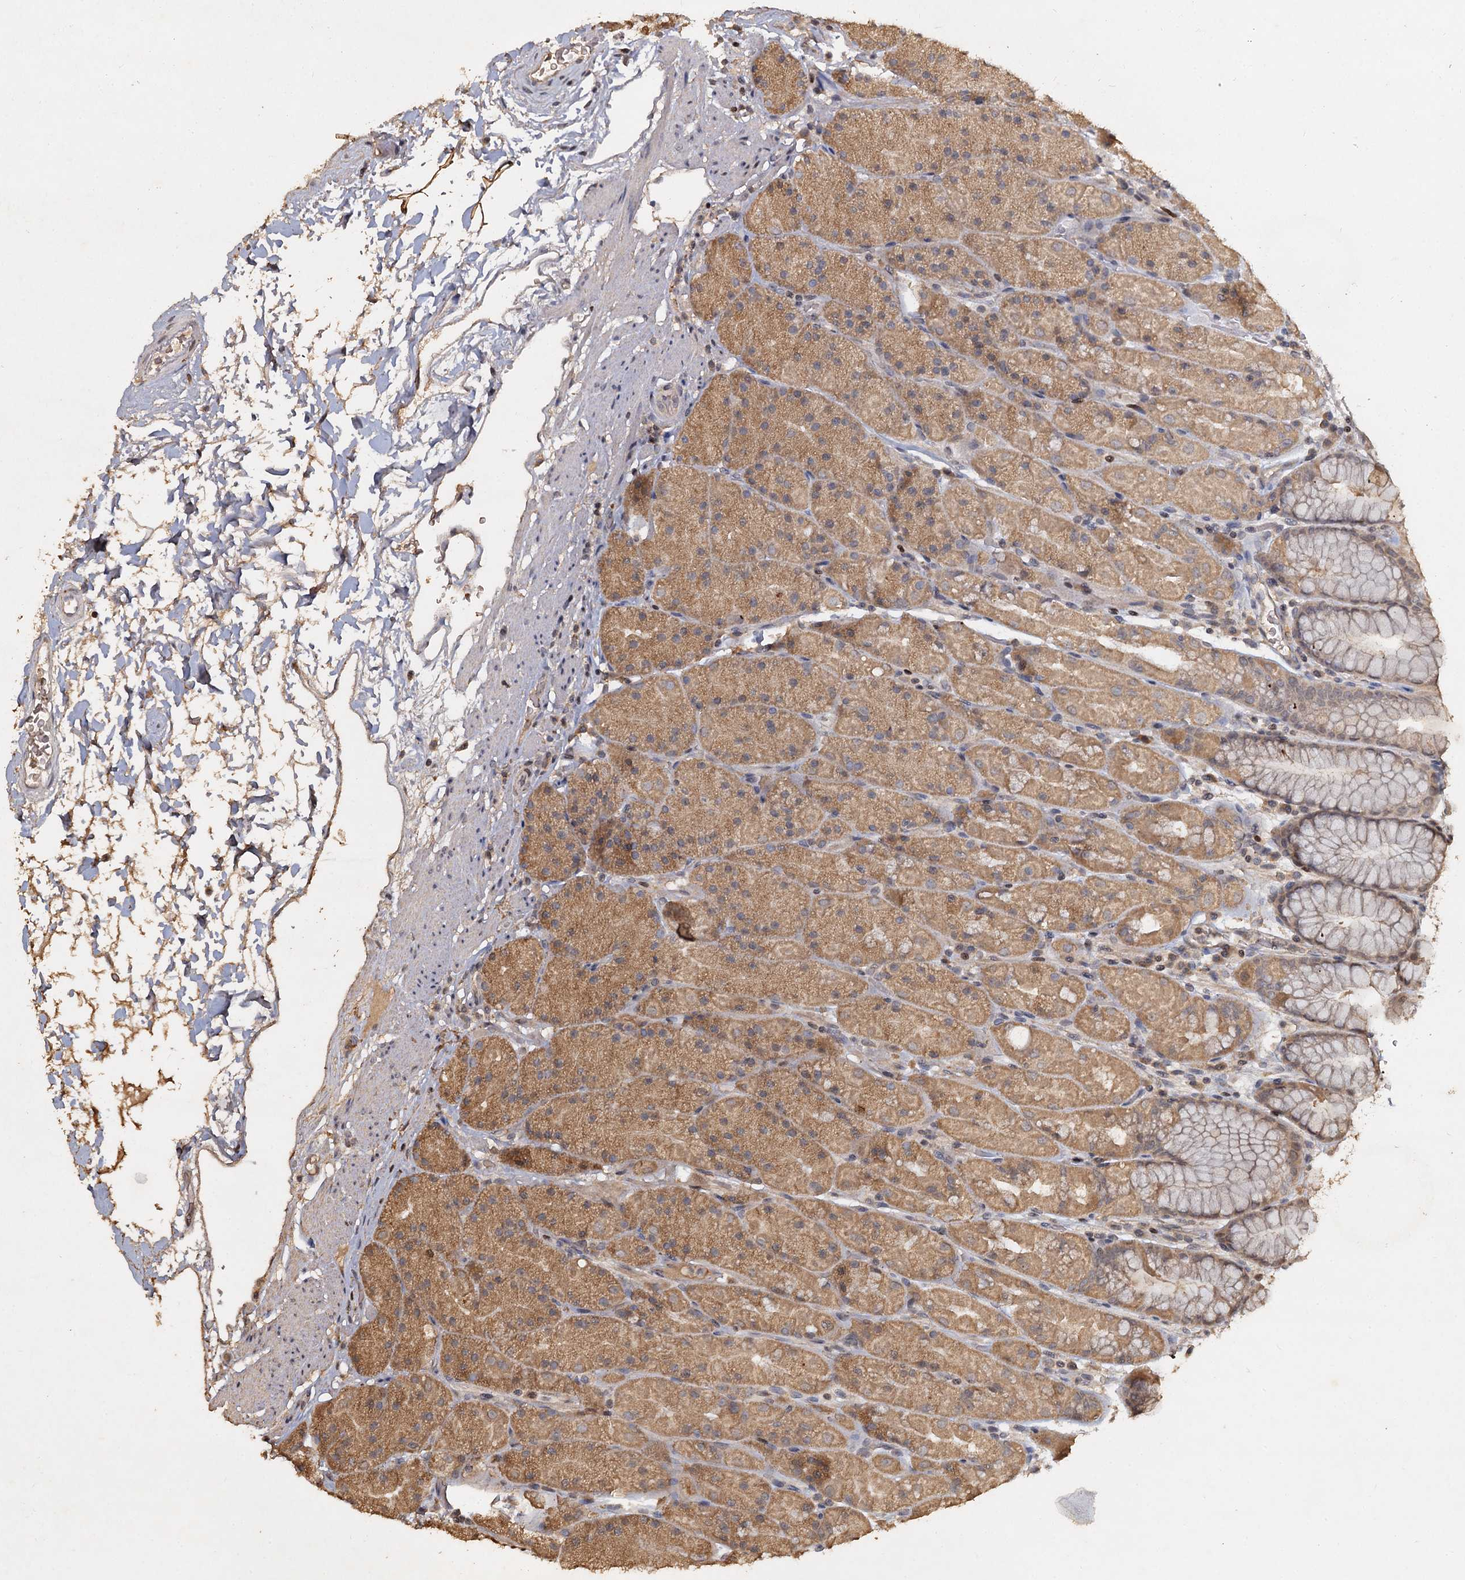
{"staining": {"intensity": "moderate", "quantity": ">75%", "location": "cytoplasmic/membranous"}, "tissue": "stomach", "cell_type": "Glandular cells", "image_type": "normal", "snomed": [{"axis": "morphology", "description": "Normal tissue, NOS"}, {"axis": "topography", "description": "Stomach, upper"}, {"axis": "topography", "description": "Stomach, lower"}], "caption": "DAB immunohistochemical staining of benign human stomach shows moderate cytoplasmic/membranous protein staining in about >75% of glandular cells.", "gene": "CCDC61", "patient": {"sex": "male", "age": 67}}